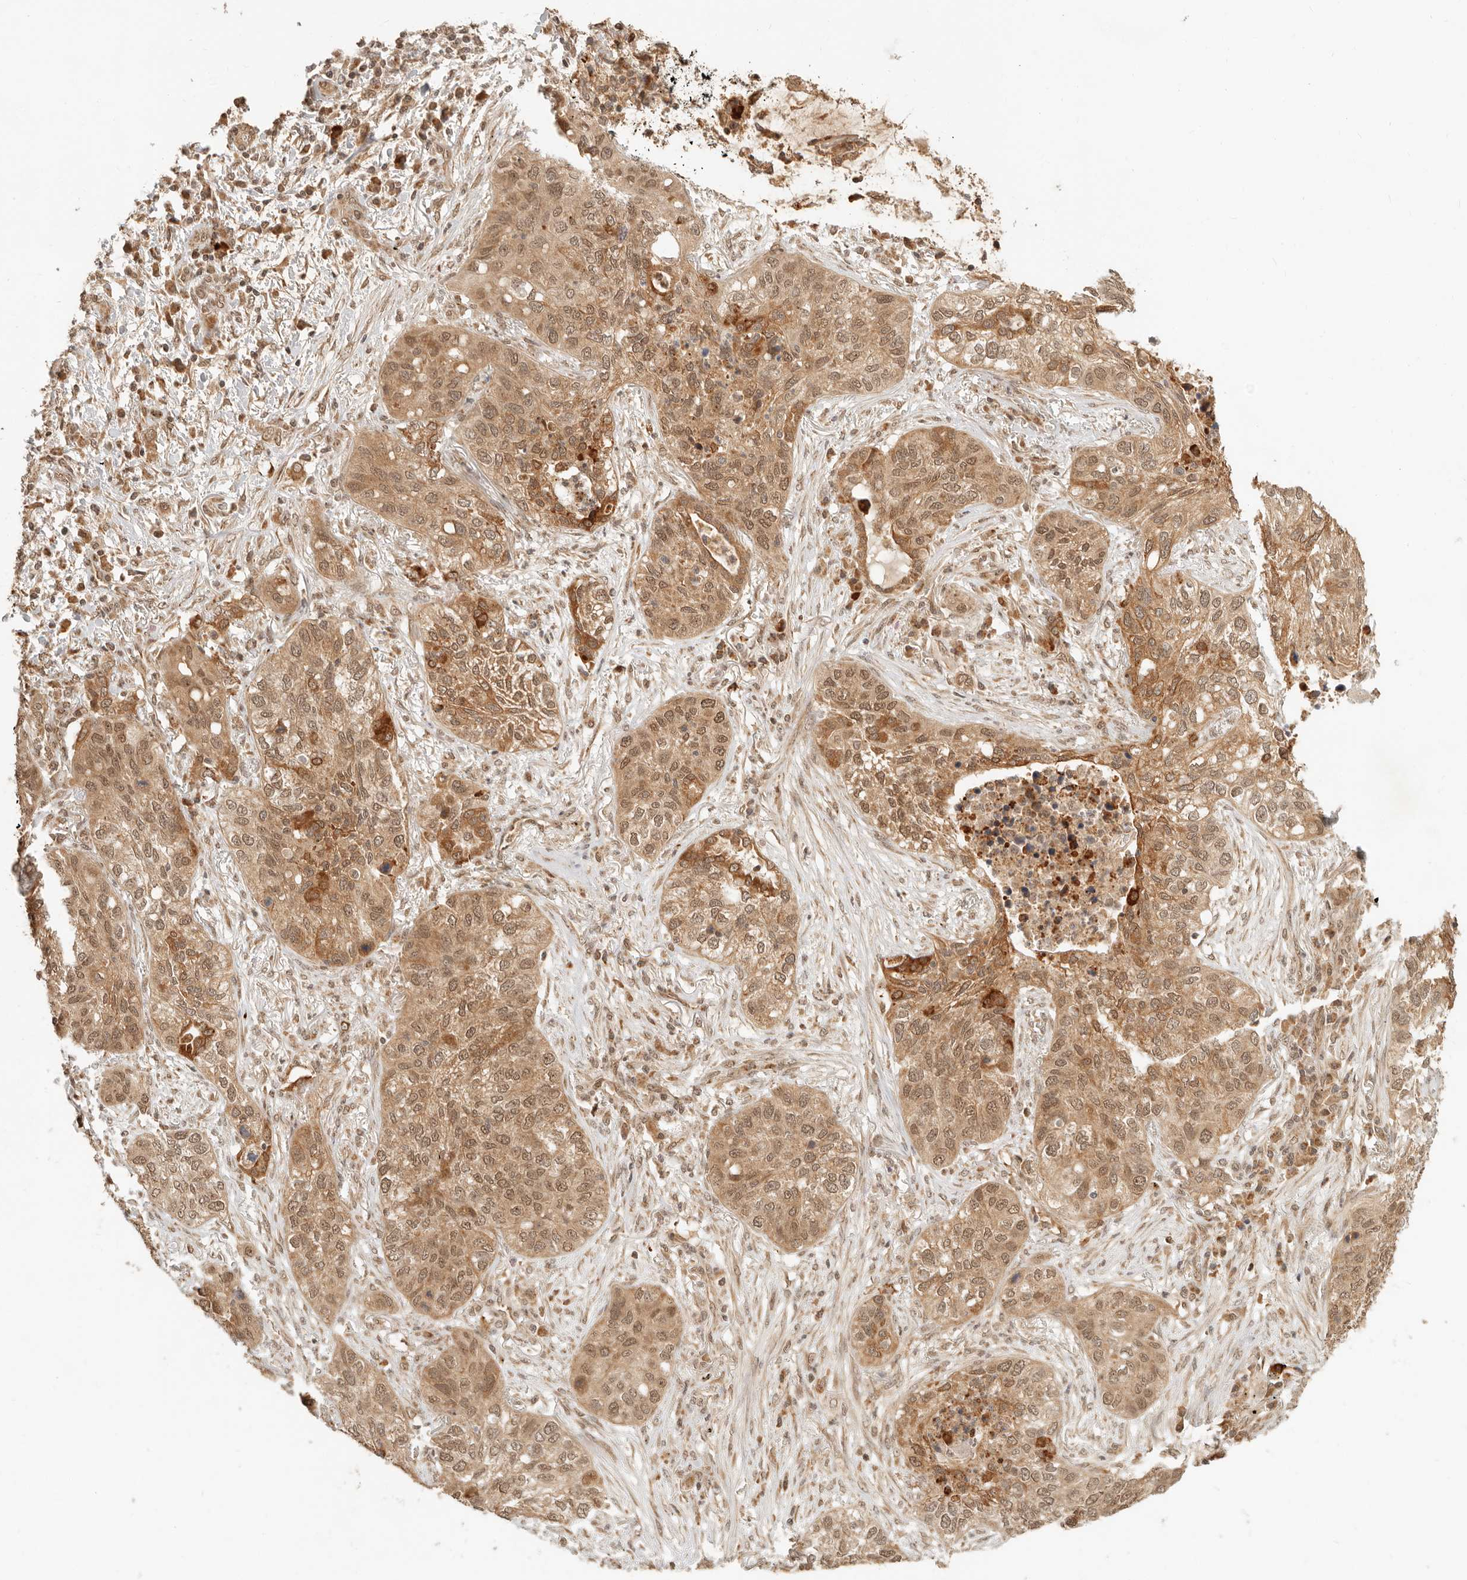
{"staining": {"intensity": "moderate", "quantity": ">75%", "location": "cytoplasmic/membranous,nuclear"}, "tissue": "lung cancer", "cell_type": "Tumor cells", "image_type": "cancer", "snomed": [{"axis": "morphology", "description": "Squamous cell carcinoma, NOS"}, {"axis": "topography", "description": "Lung"}], "caption": "Moderate cytoplasmic/membranous and nuclear protein expression is present in approximately >75% of tumor cells in lung cancer.", "gene": "BAALC", "patient": {"sex": "female", "age": 63}}